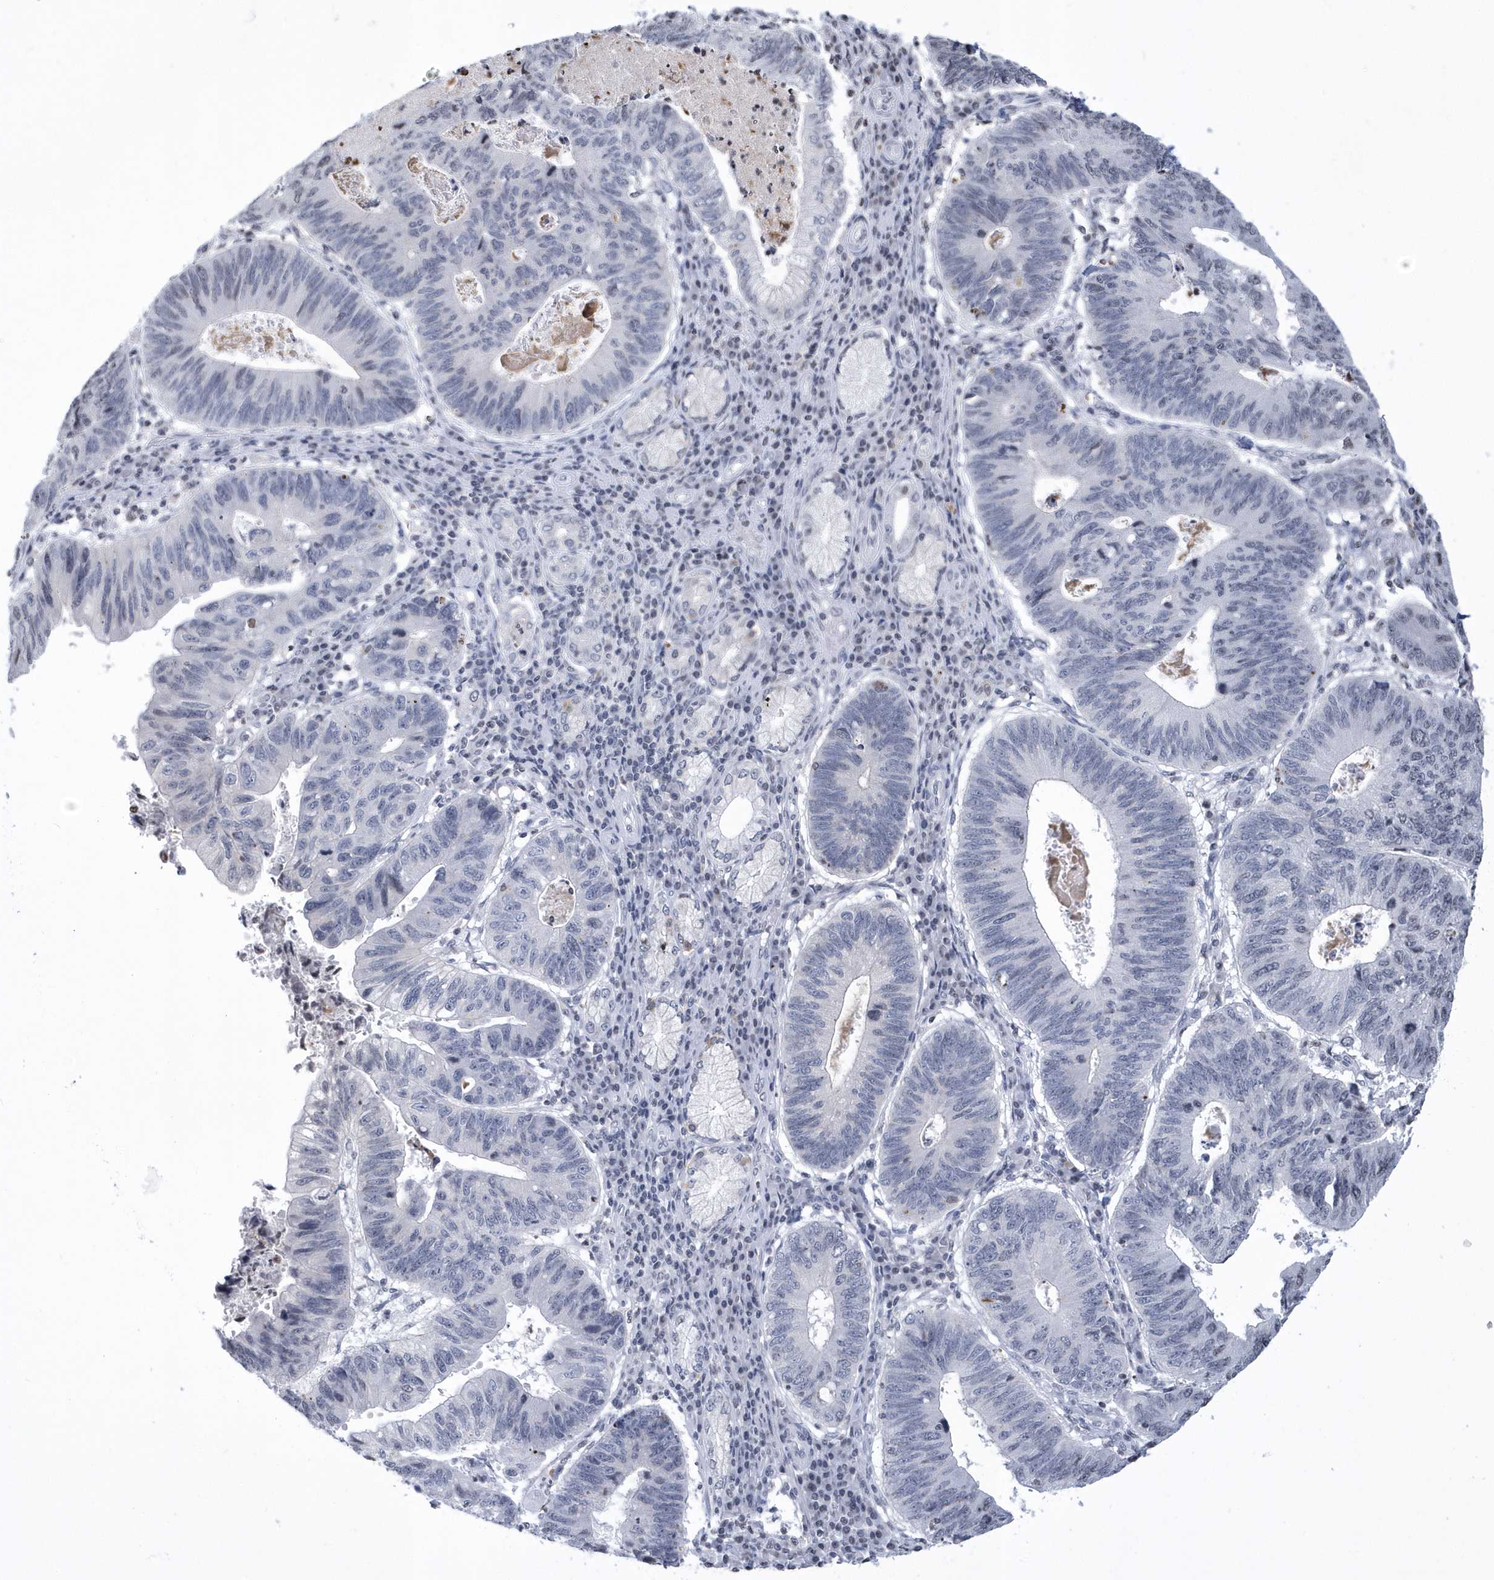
{"staining": {"intensity": "negative", "quantity": "none", "location": "none"}, "tissue": "stomach cancer", "cell_type": "Tumor cells", "image_type": "cancer", "snomed": [{"axis": "morphology", "description": "Adenocarcinoma, NOS"}, {"axis": "topography", "description": "Stomach"}], "caption": "There is no significant expression in tumor cells of stomach cancer (adenocarcinoma).", "gene": "VWA5B2", "patient": {"sex": "male", "age": 59}}